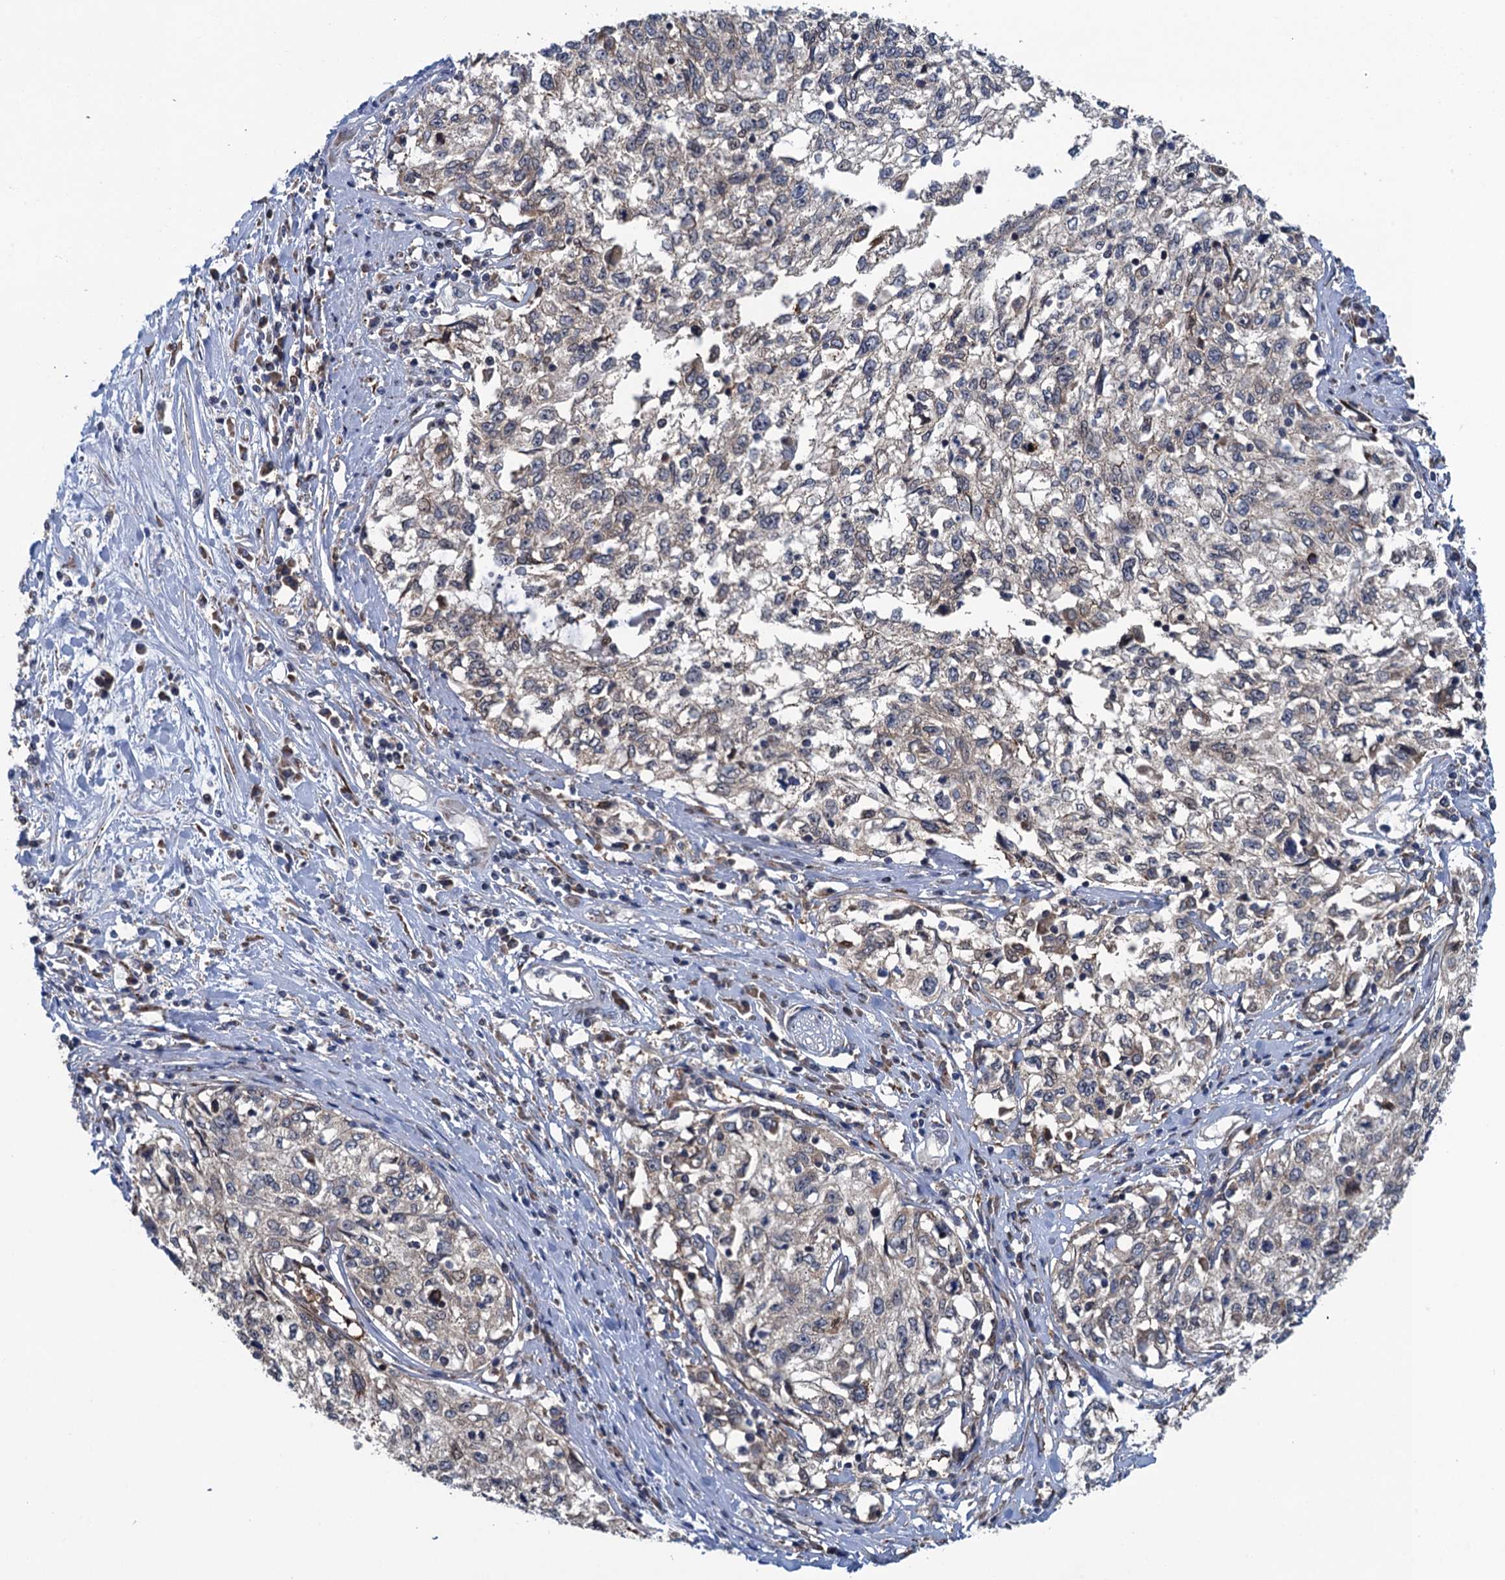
{"staining": {"intensity": "negative", "quantity": "none", "location": "none"}, "tissue": "cervical cancer", "cell_type": "Tumor cells", "image_type": "cancer", "snomed": [{"axis": "morphology", "description": "Squamous cell carcinoma, NOS"}, {"axis": "topography", "description": "Cervix"}], "caption": "There is no significant staining in tumor cells of cervical cancer (squamous cell carcinoma).", "gene": "CNTN5", "patient": {"sex": "female", "age": 57}}